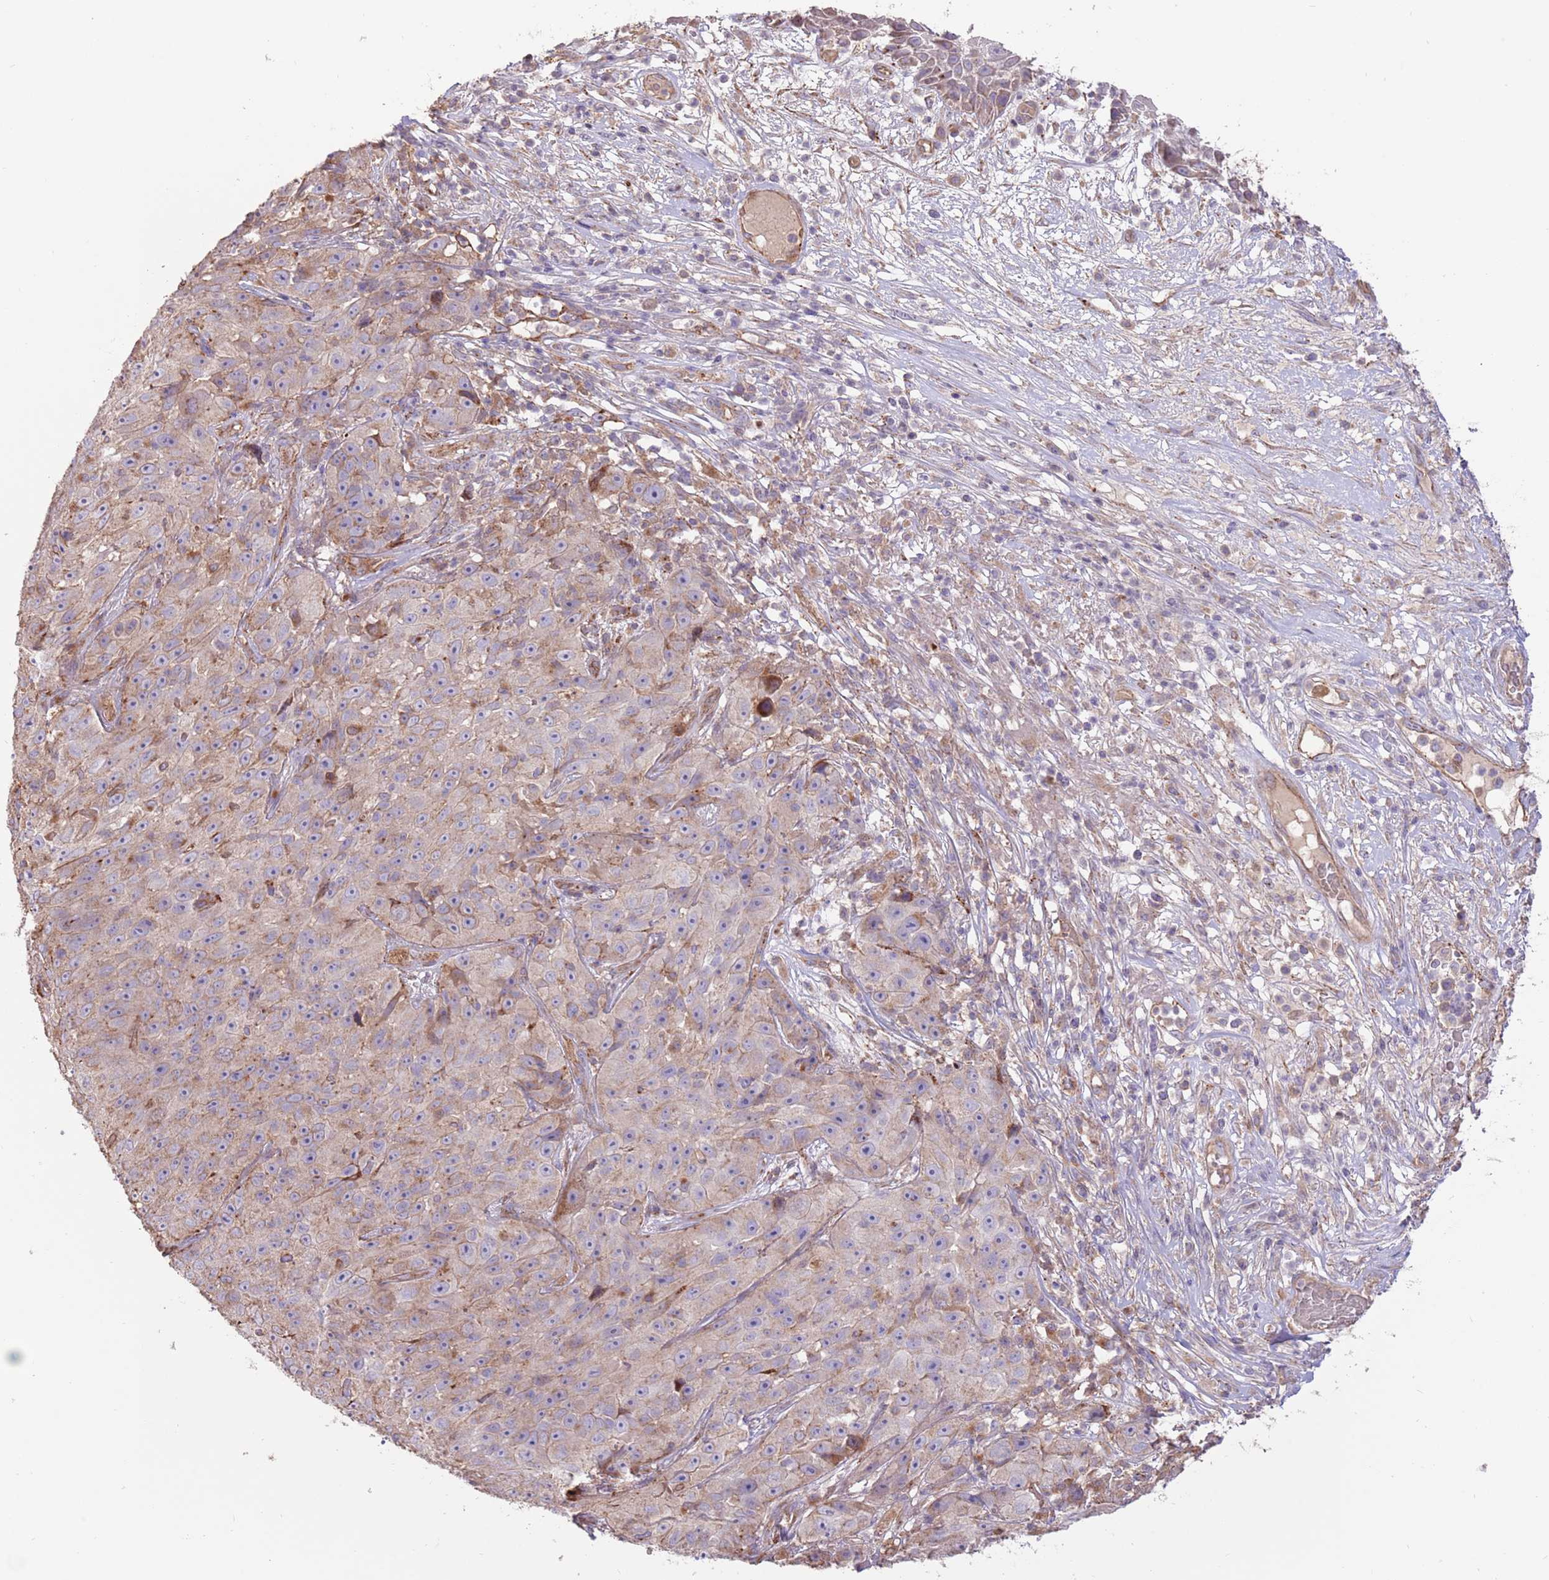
{"staining": {"intensity": "weak", "quantity": "25%-75%", "location": "cytoplasmic/membranous"}, "tissue": "skin cancer", "cell_type": "Tumor cells", "image_type": "cancer", "snomed": [{"axis": "morphology", "description": "Squamous cell carcinoma, NOS"}, {"axis": "topography", "description": "Skin"}], "caption": "This image displays skin cancer (squamous cell carcinoma) stained with immunohistochemistry (IHC) to label a protein in brown. The cytoplasmic/membranous of tumor cells show weak positivity for the protein. Nuclei are counter-stained blue.", "gene": "DOCK6", "patient": {"sex": "female", "age": 87}}